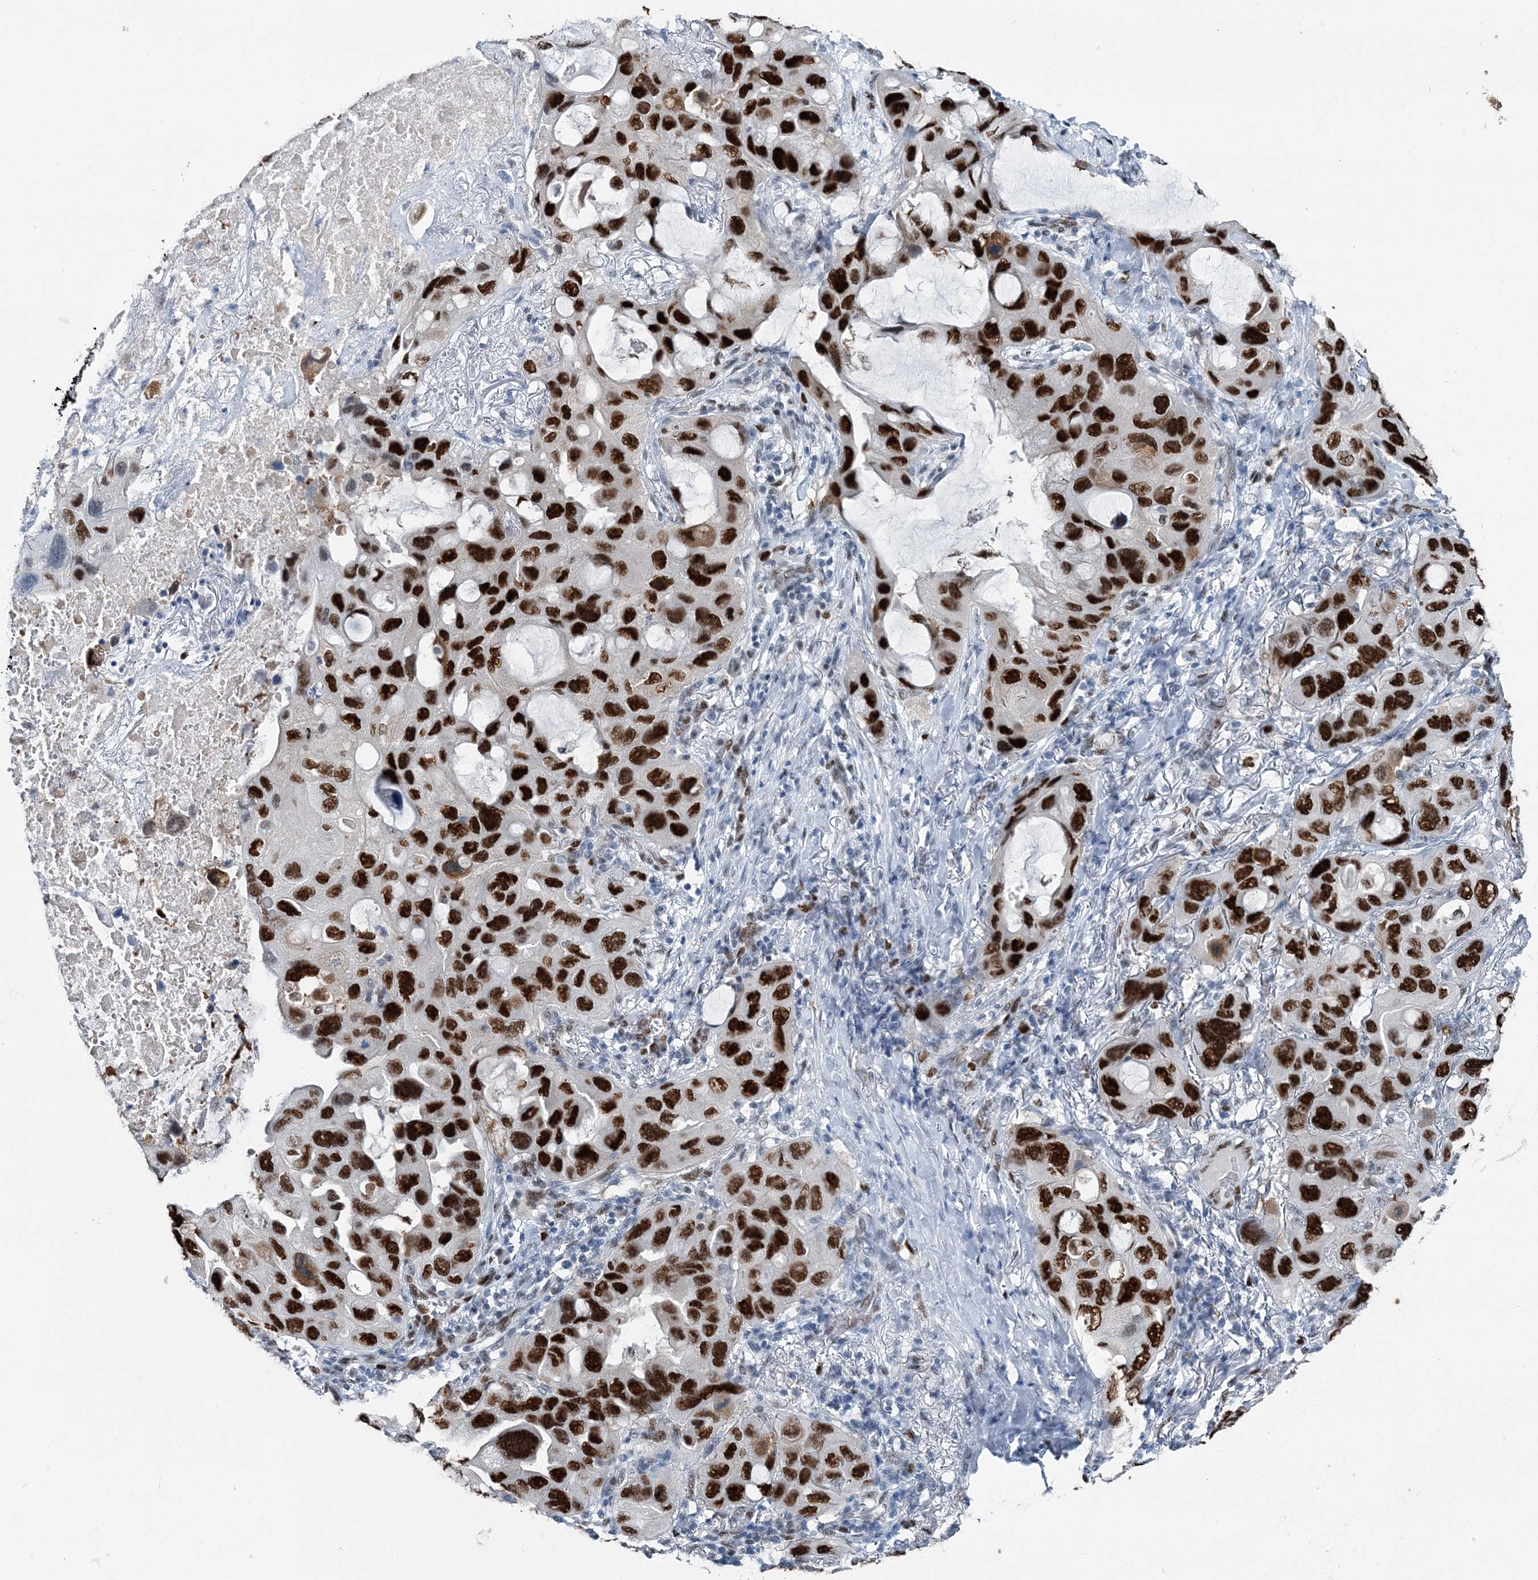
{"staining": {"intensity": "strong", "quantity": ">75%", "location": "nuclear"}, "tissue": "lung cancer", "cell_type": "Tumor cells", "image_type": "cancer", "snomed": [{"axis": "morphology", "description": "Squamous cell carcinoma, NOS"}, {"axis": "topography", "description": "Lung"}], "caption": "This micrograph exhibits IHC staining of lung cancer (squamous cell carcinoma), with high strong nuclear staining in approximately >75% of tumor cells.", "gene": "HAT1", "patient": {"sex": "female", "age": 73}}